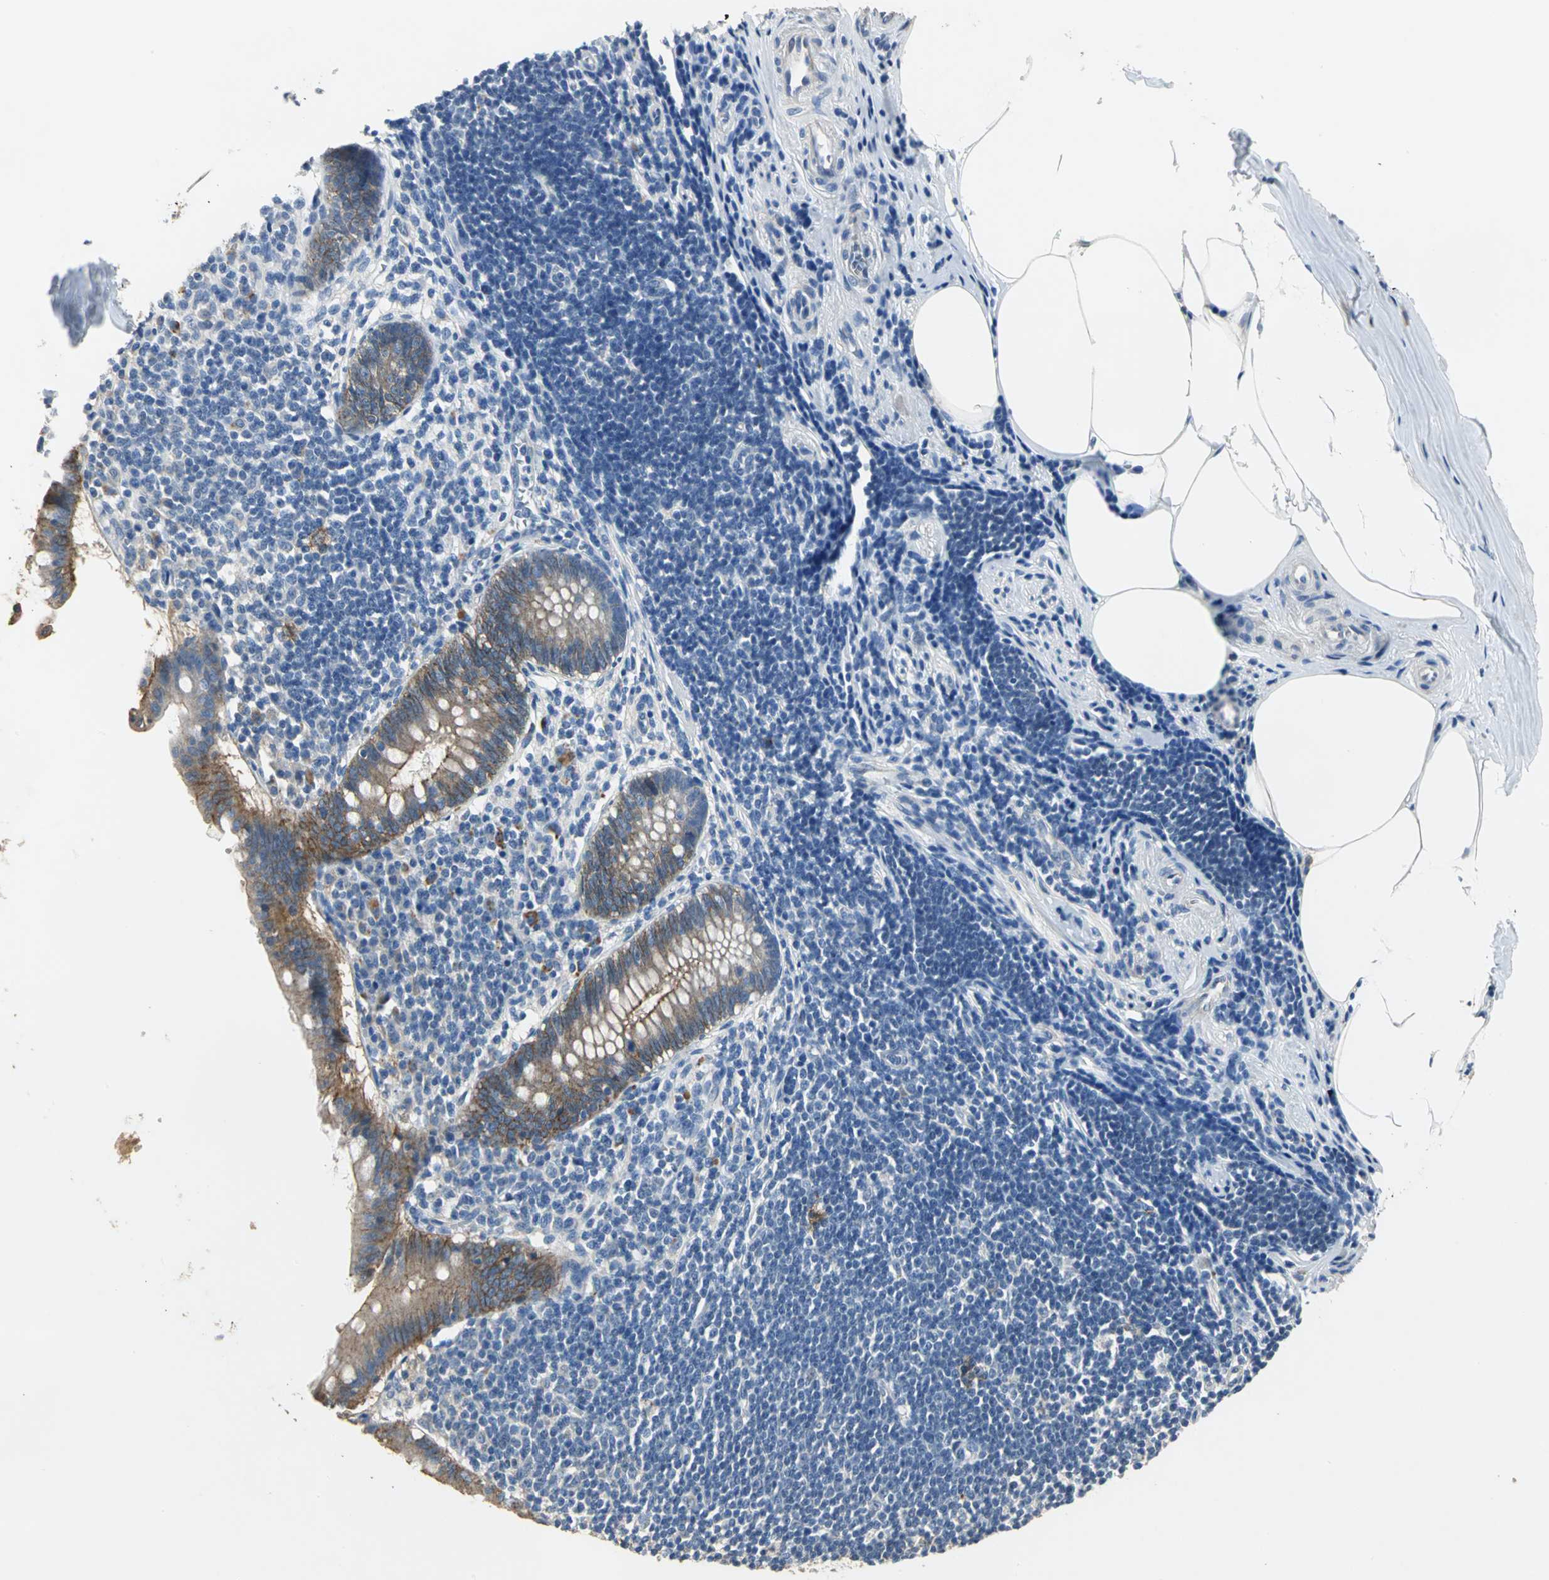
{"staining": {"intensity": "moderate", "quantity": ">75%", "location": "cytoplasmic/membranous"}, "tissue": "appendix", "cell_type": "Glandular cells", "image_type": "normal", "snomed": [{"axis": "morphology", "description": "Normal tissue, NOS"}, {"axis": "topography", "description": "Appendix"}], "caption": "Appendix stained for a protein (brown) reveals moderate cytoplasmic/membranous positive positivity in approximately >75% of glandular cells.", "gene": "OCLN", "patient": {"sex": "female", "age": 50}}